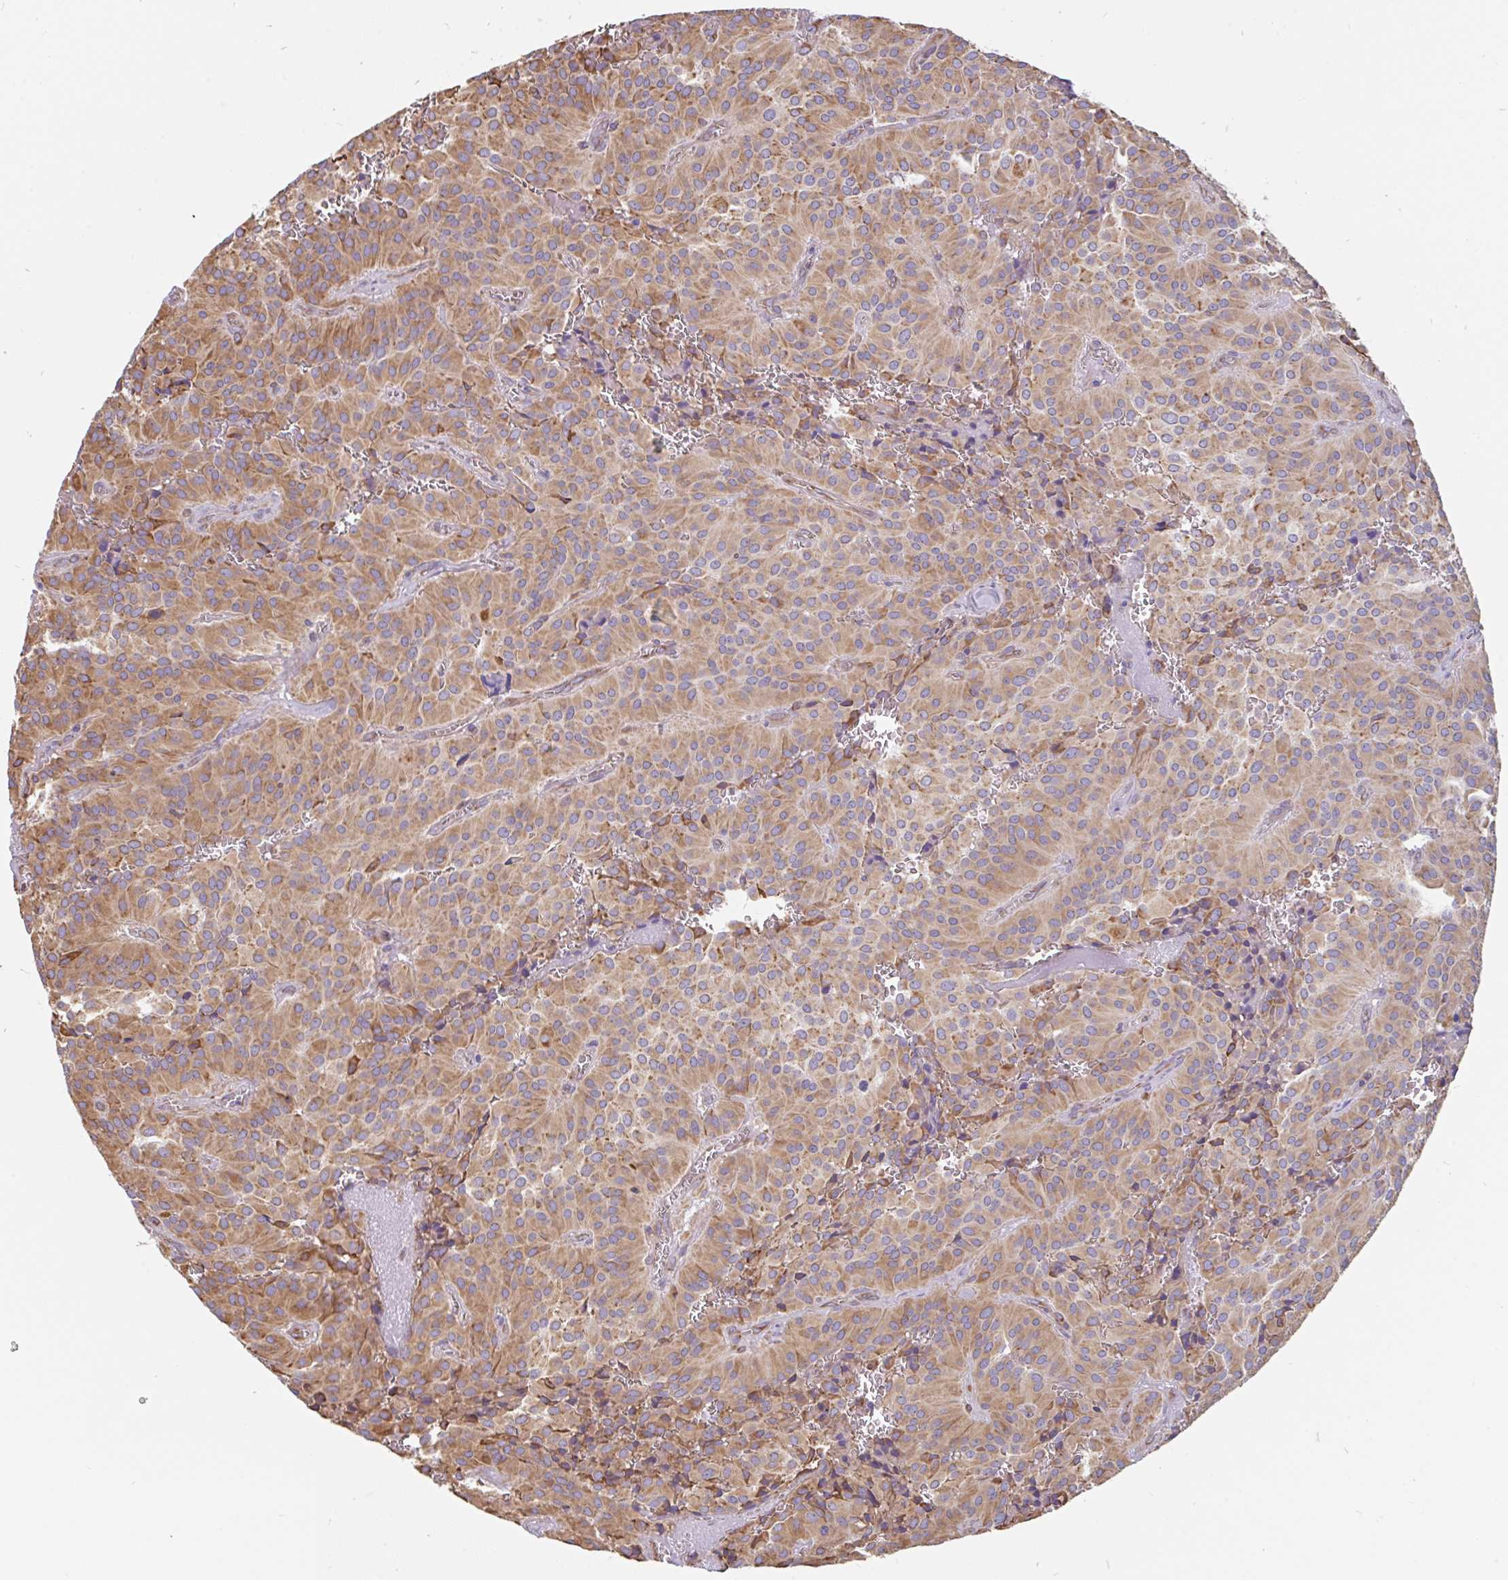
{"staining": {"intensity": "moderate", "quantity": ">75%", "location": "cytoplasmic/membranous"}, "tissue": "glioma", "cell_type": "Tumor cells", "image_type": "cancer", "snomed": [{"axis": "morphology", "description": "Glioma, malignant, Low grade"}, {"axis": "topography", "description": "Brain"}], "caption": "The histopathology image demonstrates immunohistochemical staining of low-grade glioma (malignant). There is moderate cytoplasmic/membranous positivity is appreciated in approximately >75% of tumor cells.", "gene": "EML5", "patient": {"sex": "male", "age": 42}}